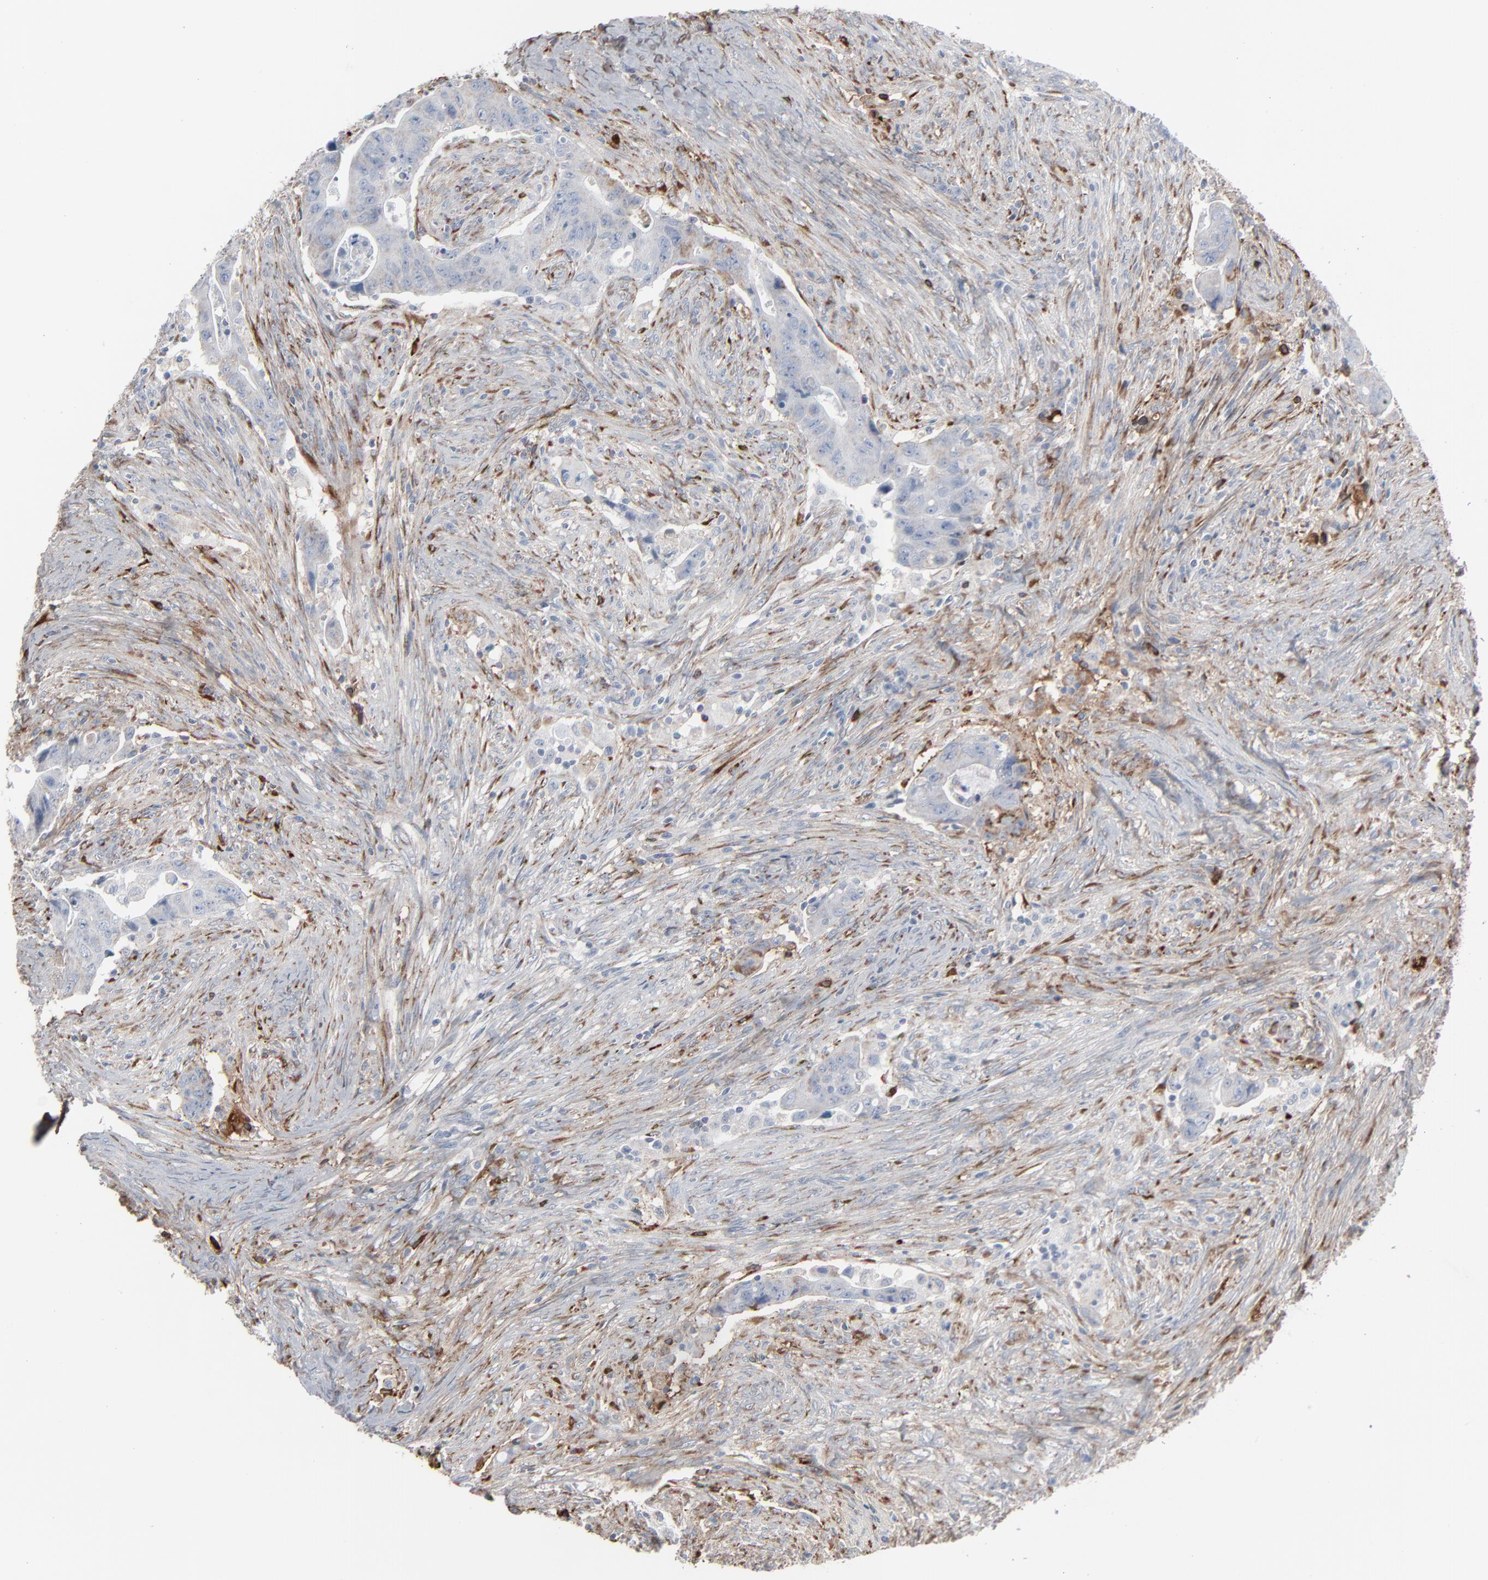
{"staining": {"intensity": "negative", "quantity": "none", "location": "none"}, "tissue": "colorectal cancer", "cell_type": "Tumor cells", "image_type": "cancer", "snomed": [{"axis": "morphology", "description": "Adenocarcinoma, NOS"}, {"axis": "topography", "description": "Rectum"}], "caption": "IHC histopathology image of human colorectal adenocarcinoma stained for a protein (brown), which exhibits no staining in tumor cells. (DAB IHC, high magnification).", "gene": "BGN", "patient": {"sex": "female", "age": 71}}